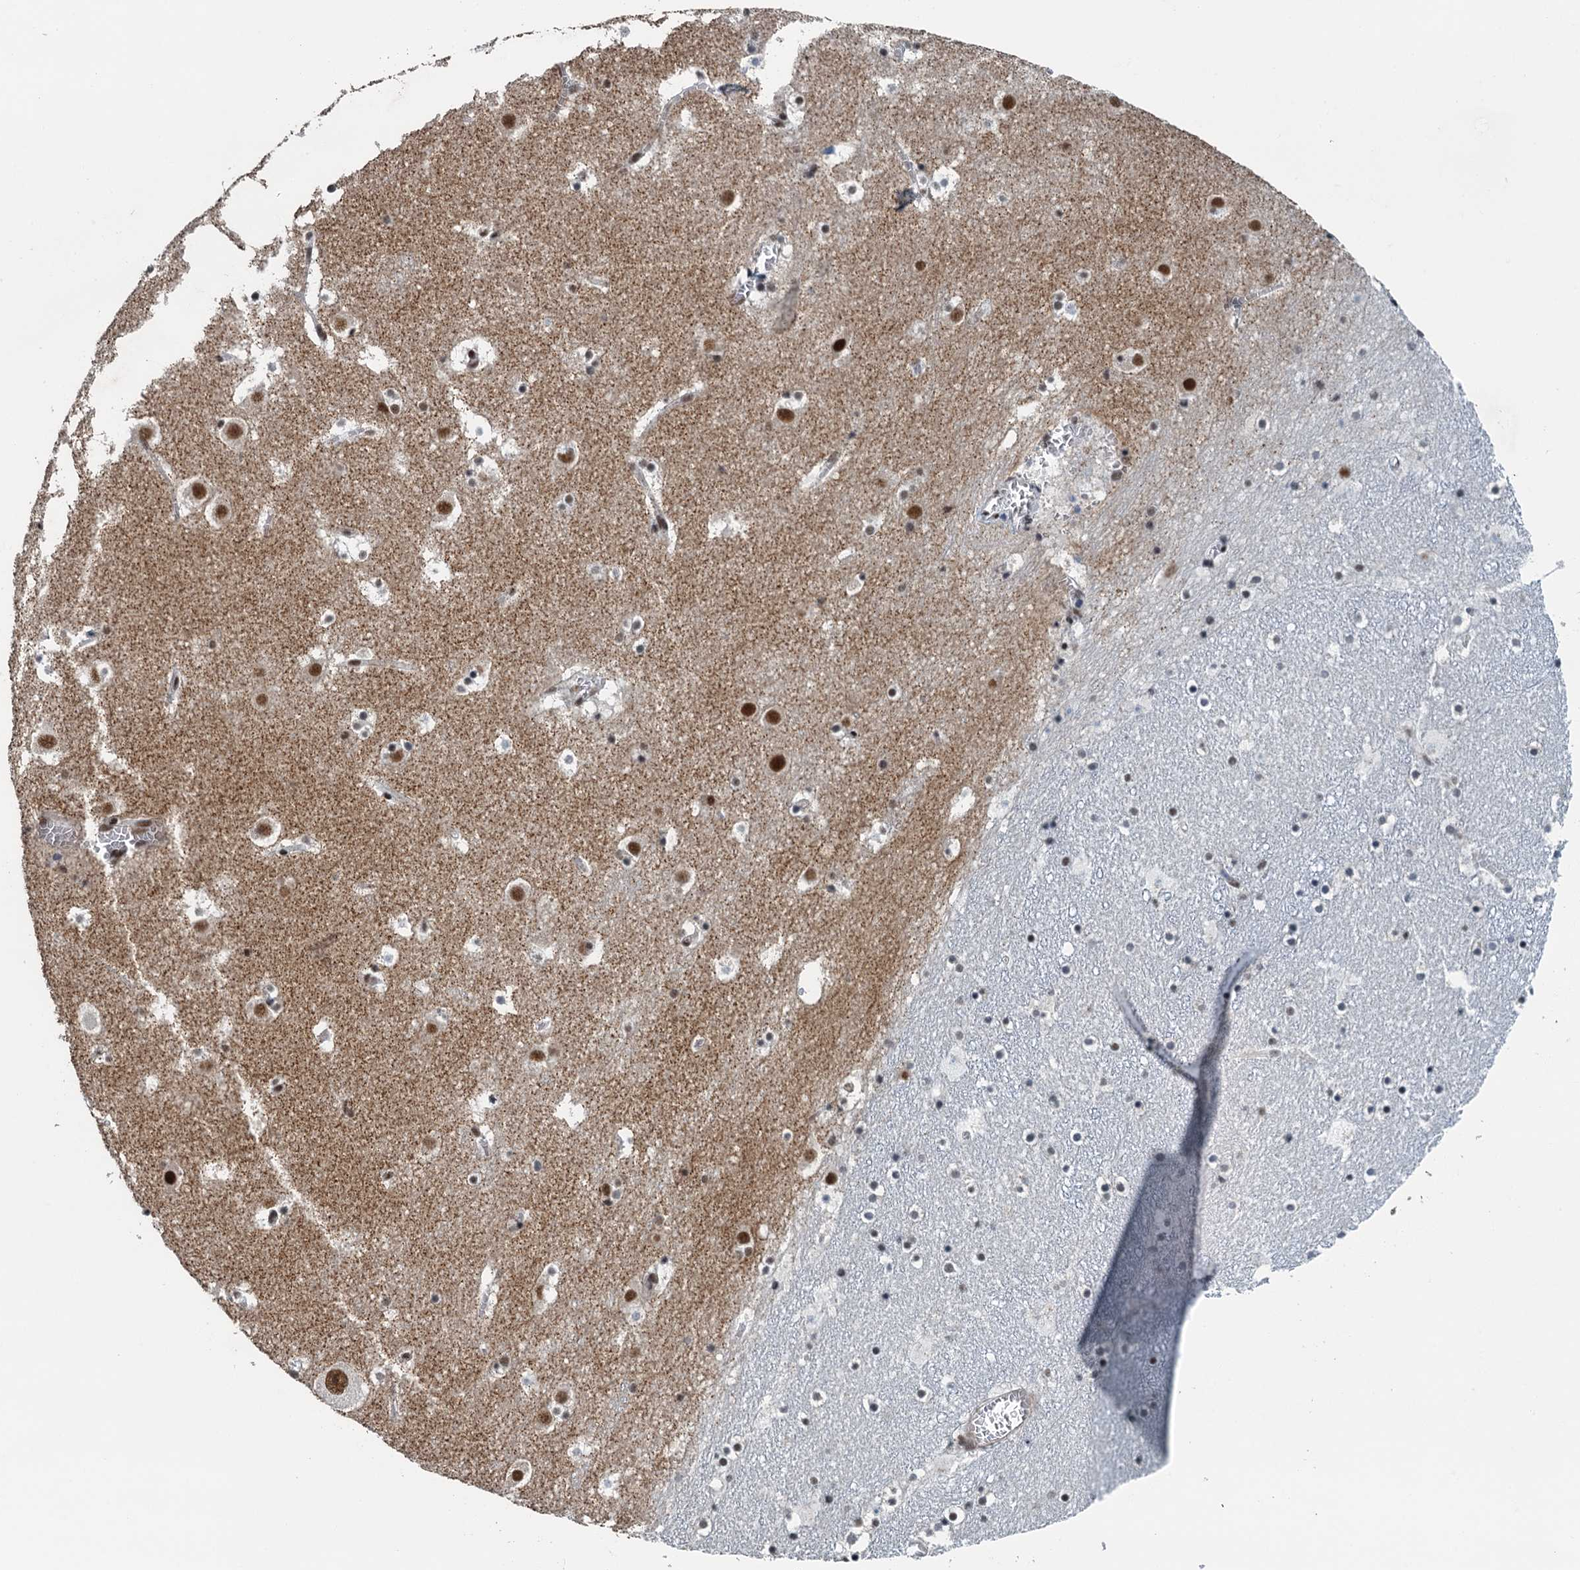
{"staining": {"intensity": "strong", "quantity": "25%-75%", "location": "nuclear"}, "tissue": "caudate", "cell_type": "Glial cells", "image_type": "normal", "snomed": [{"axis": "morphology", "description": "Normal tissue, NOS"}, {"axis": "topography", "description": "Lateral ventricle wall"}], "caption": "Immunohistochemistry (IHC) photomicrograph of benign human caudate stained for a protein (brown), which demonstrates high levels of strong nuclear expression in approximately 25%-75% of glial cells.", "gene": "MTA3", "patient": {"sex": "male", "age": 45}}